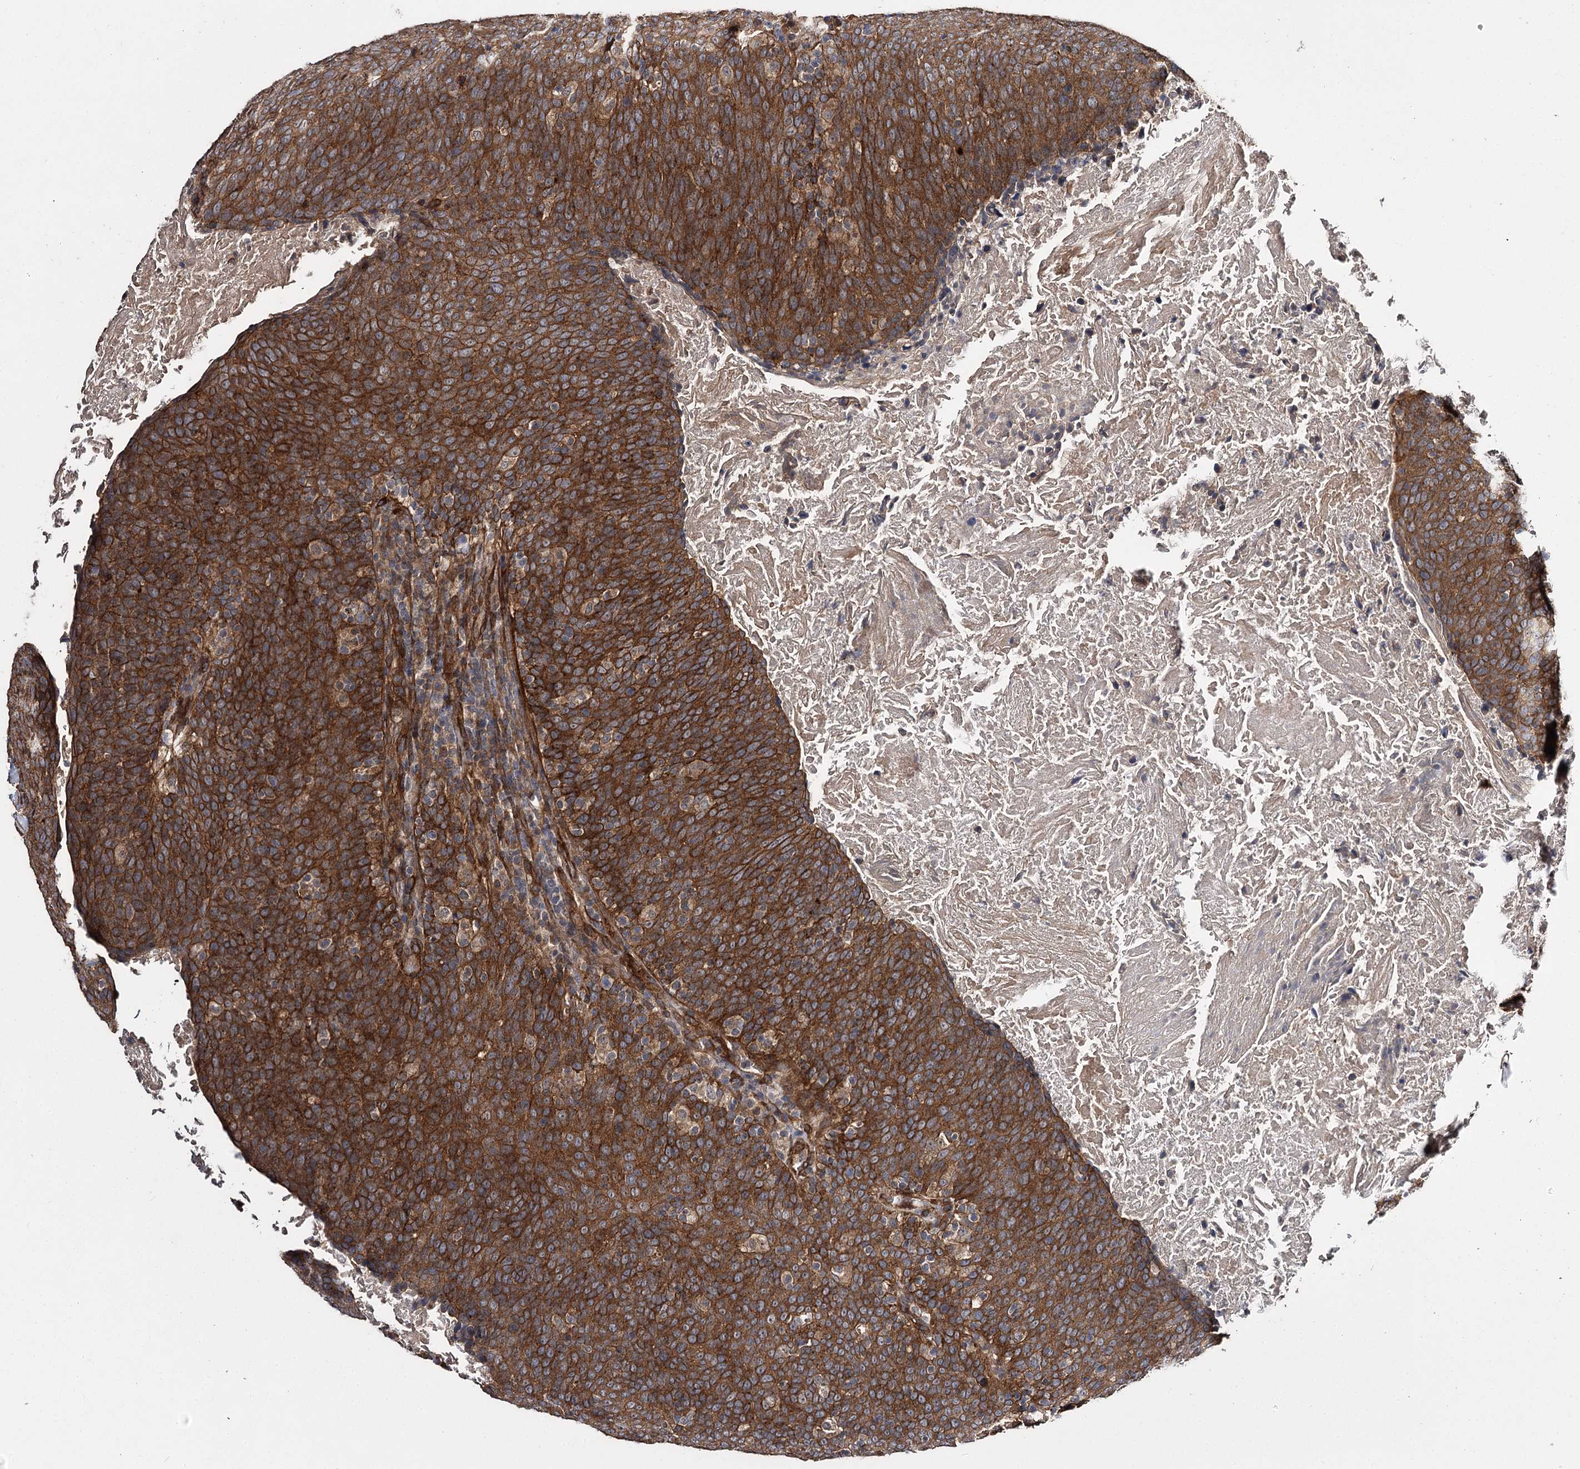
{"staining": {"intensity": "strong", "quantity": ">75%", "location": "cytoplasmic/membranous"}, "tissue": "head and neck cancer", "cell_type": "Tumor cells", "image_type": "cancer", "snomed": [{"axis": "morphology", "description": "Squamous cell carcinoma, NOS"}, {"axis": "morphology", "description": "Squamous cell carcinoma, metastatic, NOS"}, {"axis": "topography", "description": "Lymph node"}, {"axis": "topography", "description": "Head-Neck"}], "caption": "Head and neck squamous cell carcinoma stained with IHC reveals strong cytoplasmic/membranous expression in approximately >75% of tumor cells. Ihc stains the protein of interest in brown and the nuclei are stained blue.", "gene": "MYO1C", "patient": {"sex": "male", "age": 62}}